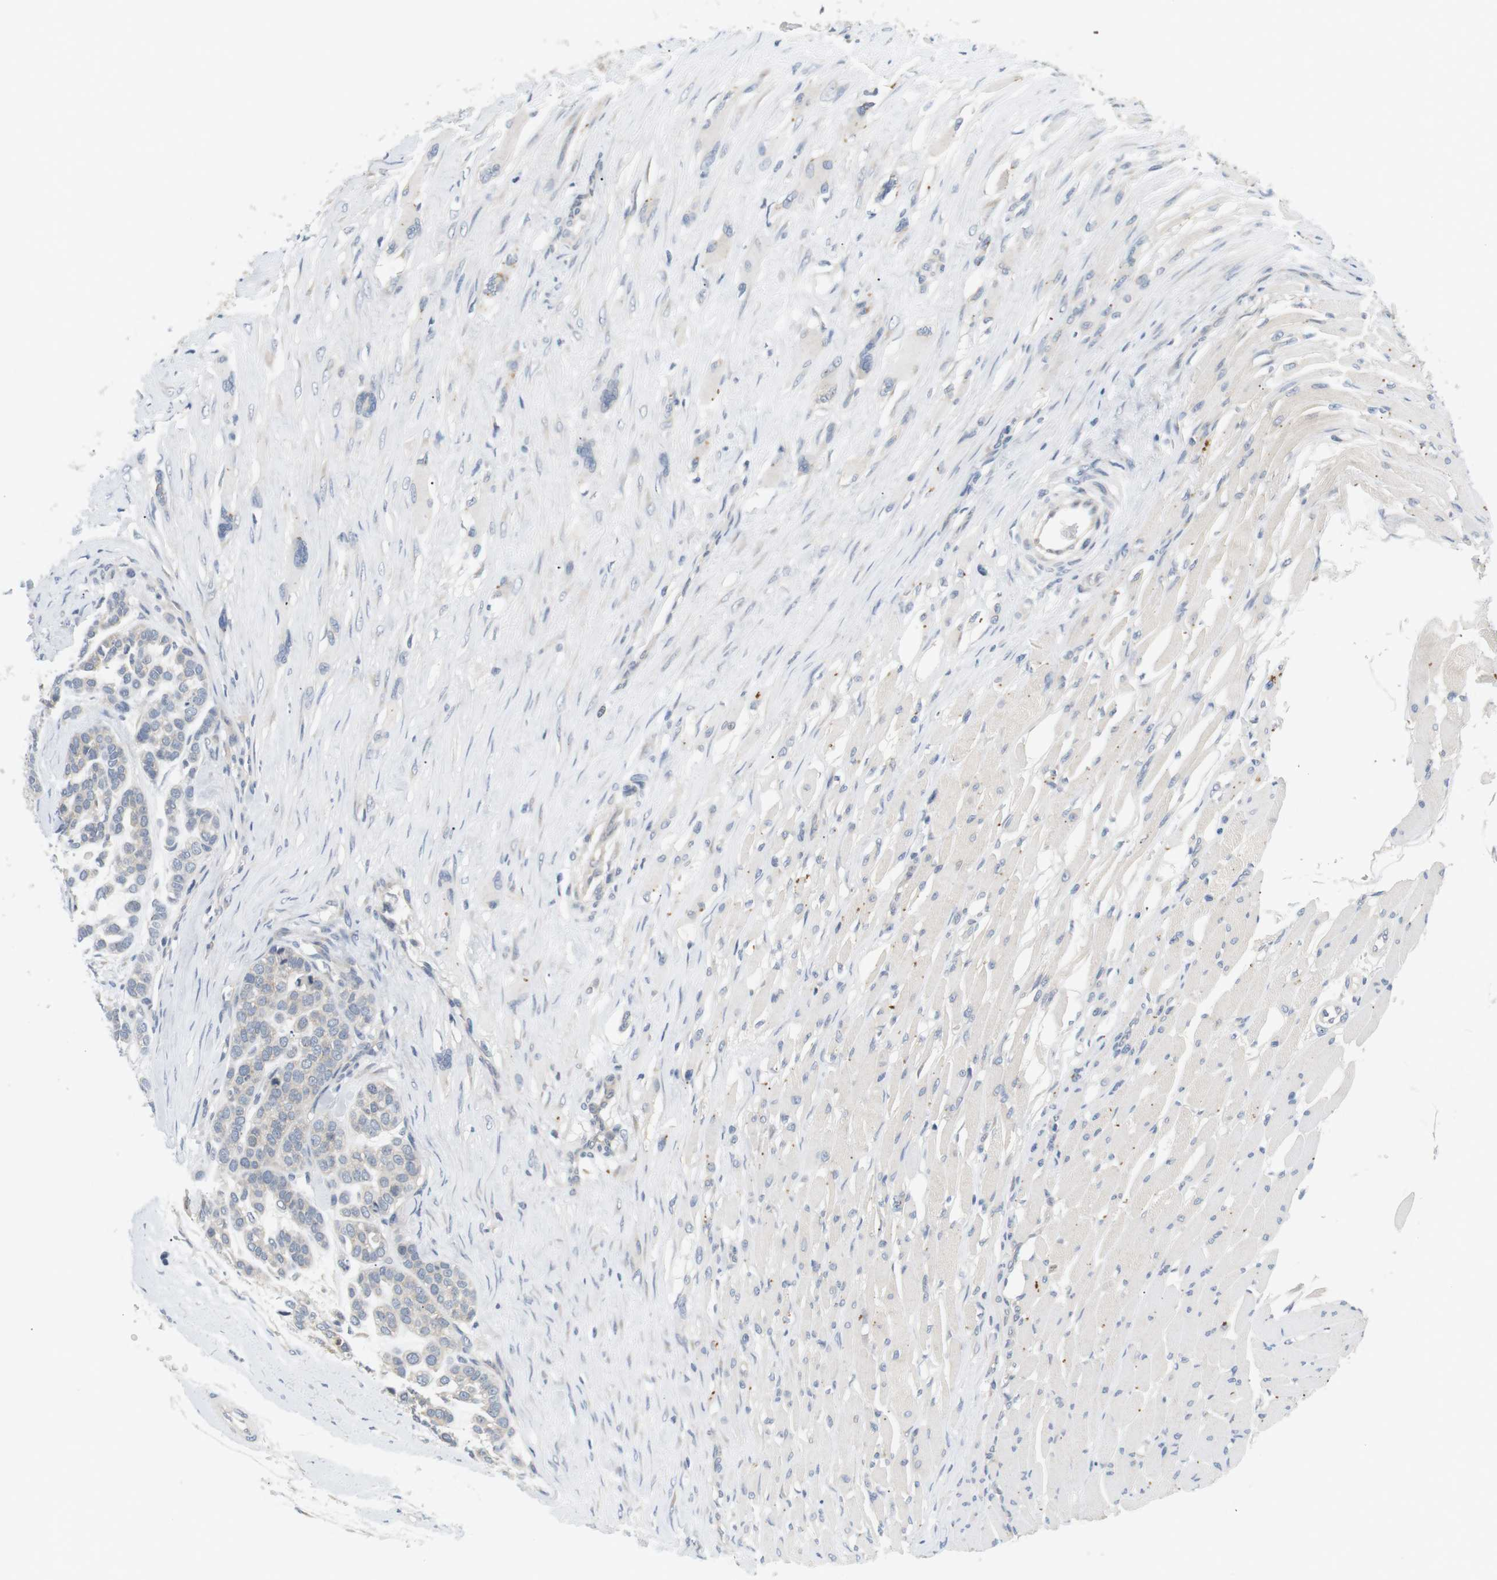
{"staining": {"intensity": "moderate", "quantity": "<25%", "location": "cytoplasmic/membranous"}, "tissue": "head and neck cancer", "cell_type": "Tumor cells", "image_type": "cancer", "snomed": [{"axis": "morphology", "description": "Adenocarcinoma, NOS"}, {"axis": "morphology", "description": "Adenoma, NOS"}, {"axis": "topography", "description": "Head-Neck"}], "caption": "Tumor cells reveal low levels of moderate cytoplasmic/membranous positivity in about <25% of cells in human head and neck adenoma. (DAB (3,3'-diaminobenzidine) IHC, brown staining for protein, blue staining for nuclei).", "gene": "EVA1C", "patient": {"sex": "female", "age": 55}}